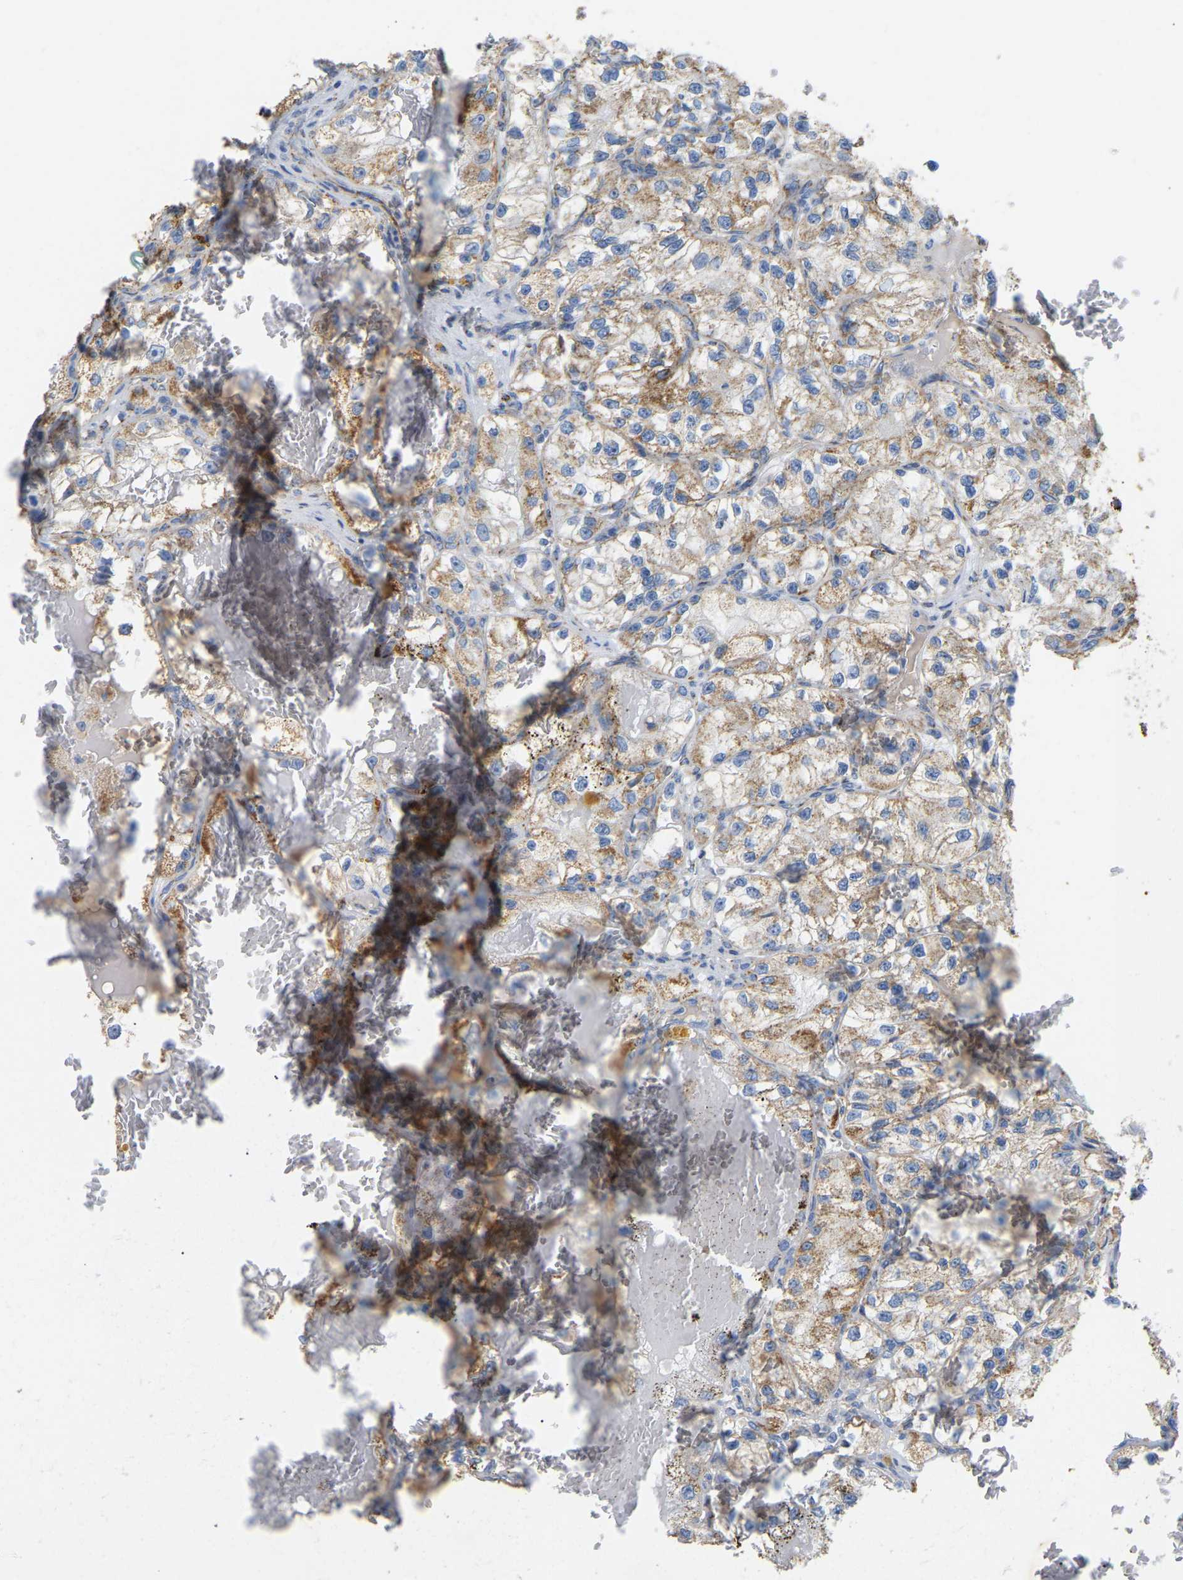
{"staining": {"intensity": "weak", "quantity": ">75%", "location": "cytoplasmic/membranous"}, "tissue": "renal cancer", "cell_type": "Tumor cells", "image_type": "cancer", "snomed": [{"axis": "morphology", "description": "Adenocarcinoma, NOS"}, {"axis": "topography", "description": "Kidney"}], "caption": "Renal cancer (adenocarcinoma) tissue displays weak cytoplasmic/membranous staining in about >75% of tumor cells, visualized by immunohistochemistry.", "gene": "HIBADH", "patient": {"sex": "female", "age": 57}}